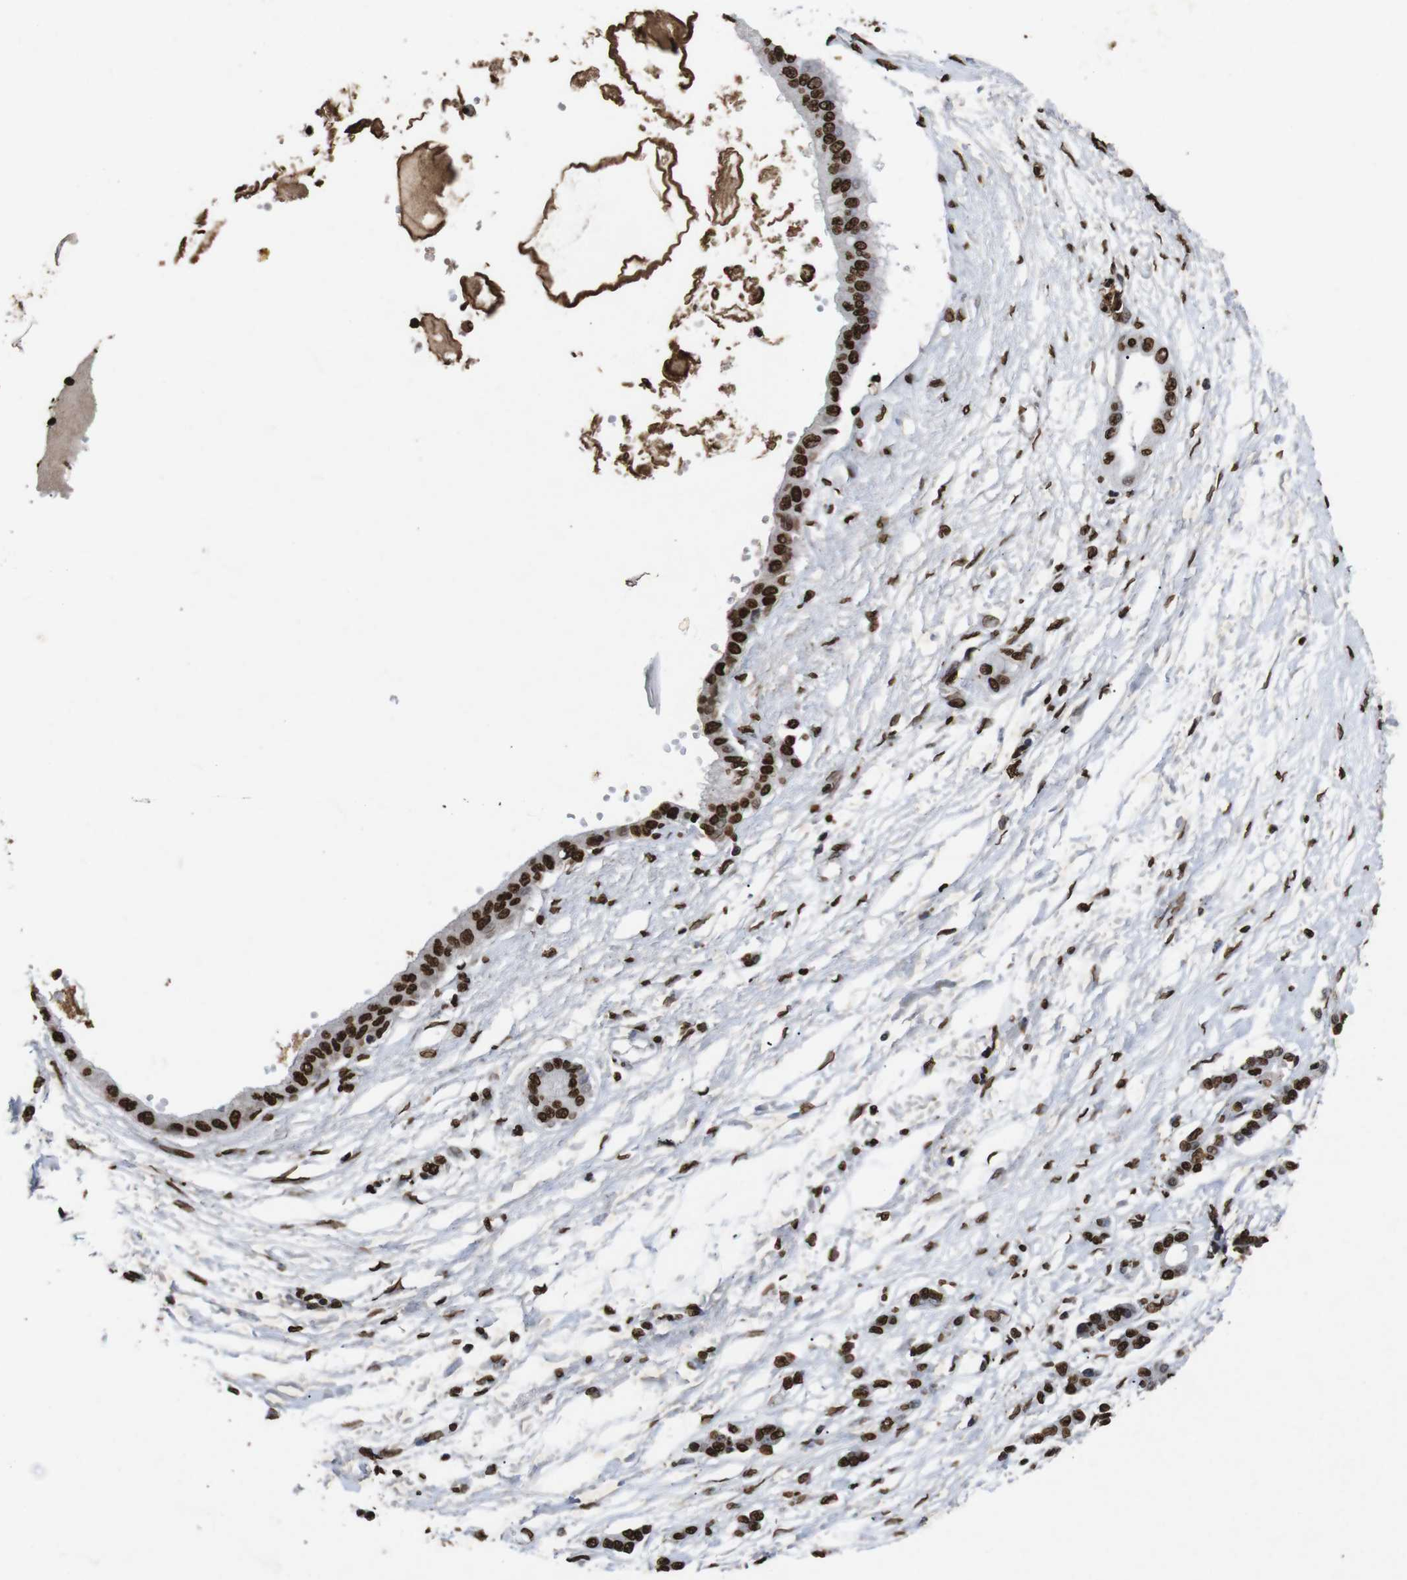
{"staining": {"intensity": "strong", "quantity": ">75%", "location": "nuclear"}, "tissue": "pancreatic cancer", "cell_type": "Tumor cells", "image_type": "cancer", "snomed": [{"axis": "morphology", "description": "Adenocarcinoma, NOS"}, {"axis": "topography", "description": "Pancreas"}], "caption": "This micrograph demonstrates immunohistochemistry (IHC) staining of adenocarcinoma (pancreatic), with high strong nuclear staining in about >75% of tumor cells.", "gene": "MDM2", "patient": {"sex": "male", "age": 56}}